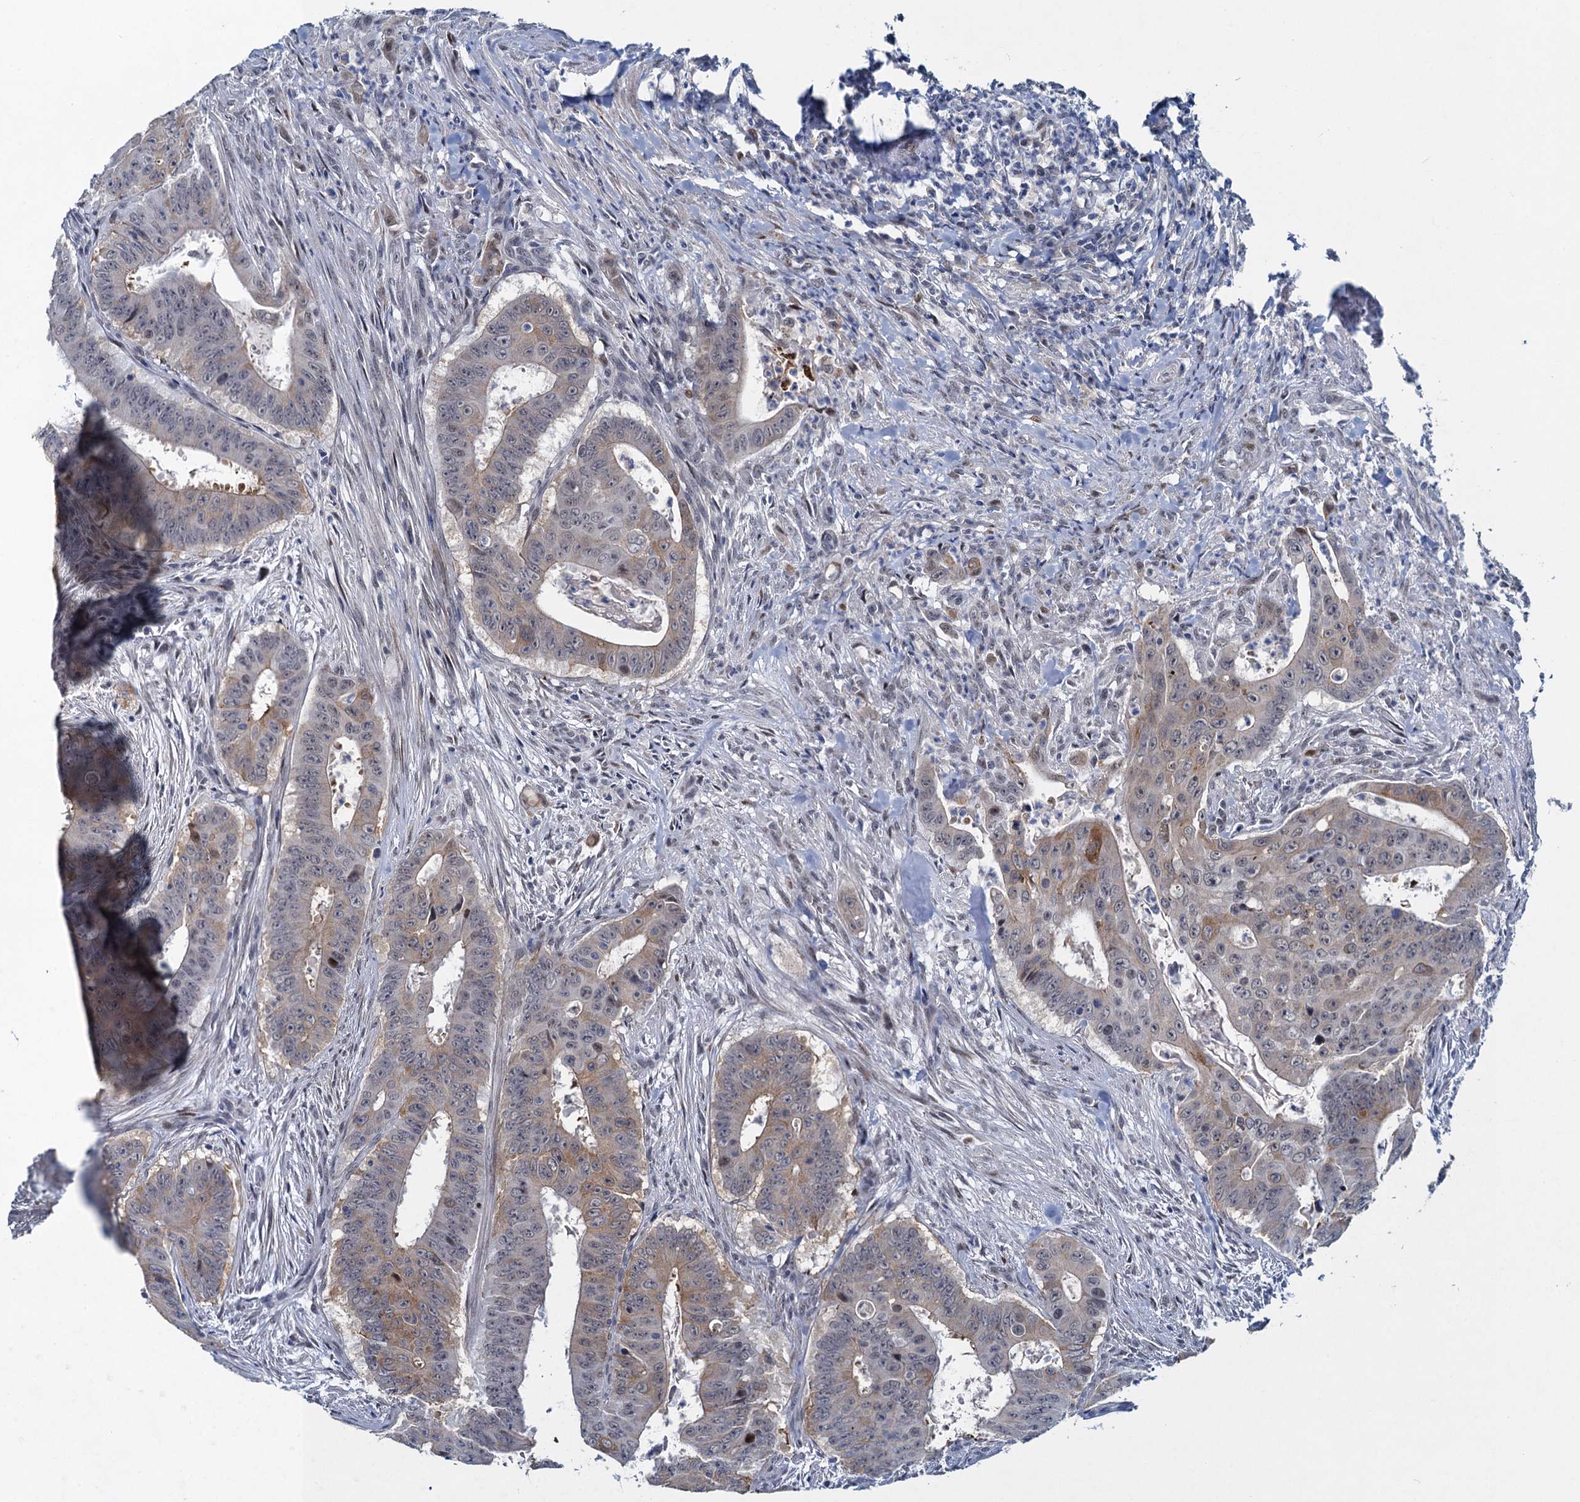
{"staining": {"intensity": "moderate", "quantity": "<25%", "location": "cytoplasmic/membranous"}, "tissue": "colorectal cancer", "cell_type": "Tumor cells", "image_type": "cancer", "snomed": [{"axis": "morphology", "description": "Adenocarcinoma, NOS"}, {"axis": "topography", "description": "Rectum"}], "caption": "This is a photomicrograph of IHC staining of colorectal adenocarcinoma, which shows moderate staining in the cytoplasmic/membranous of tumor cells.", "gene": "ATOSA", "patient": {"sex": "female", "age": 75}}